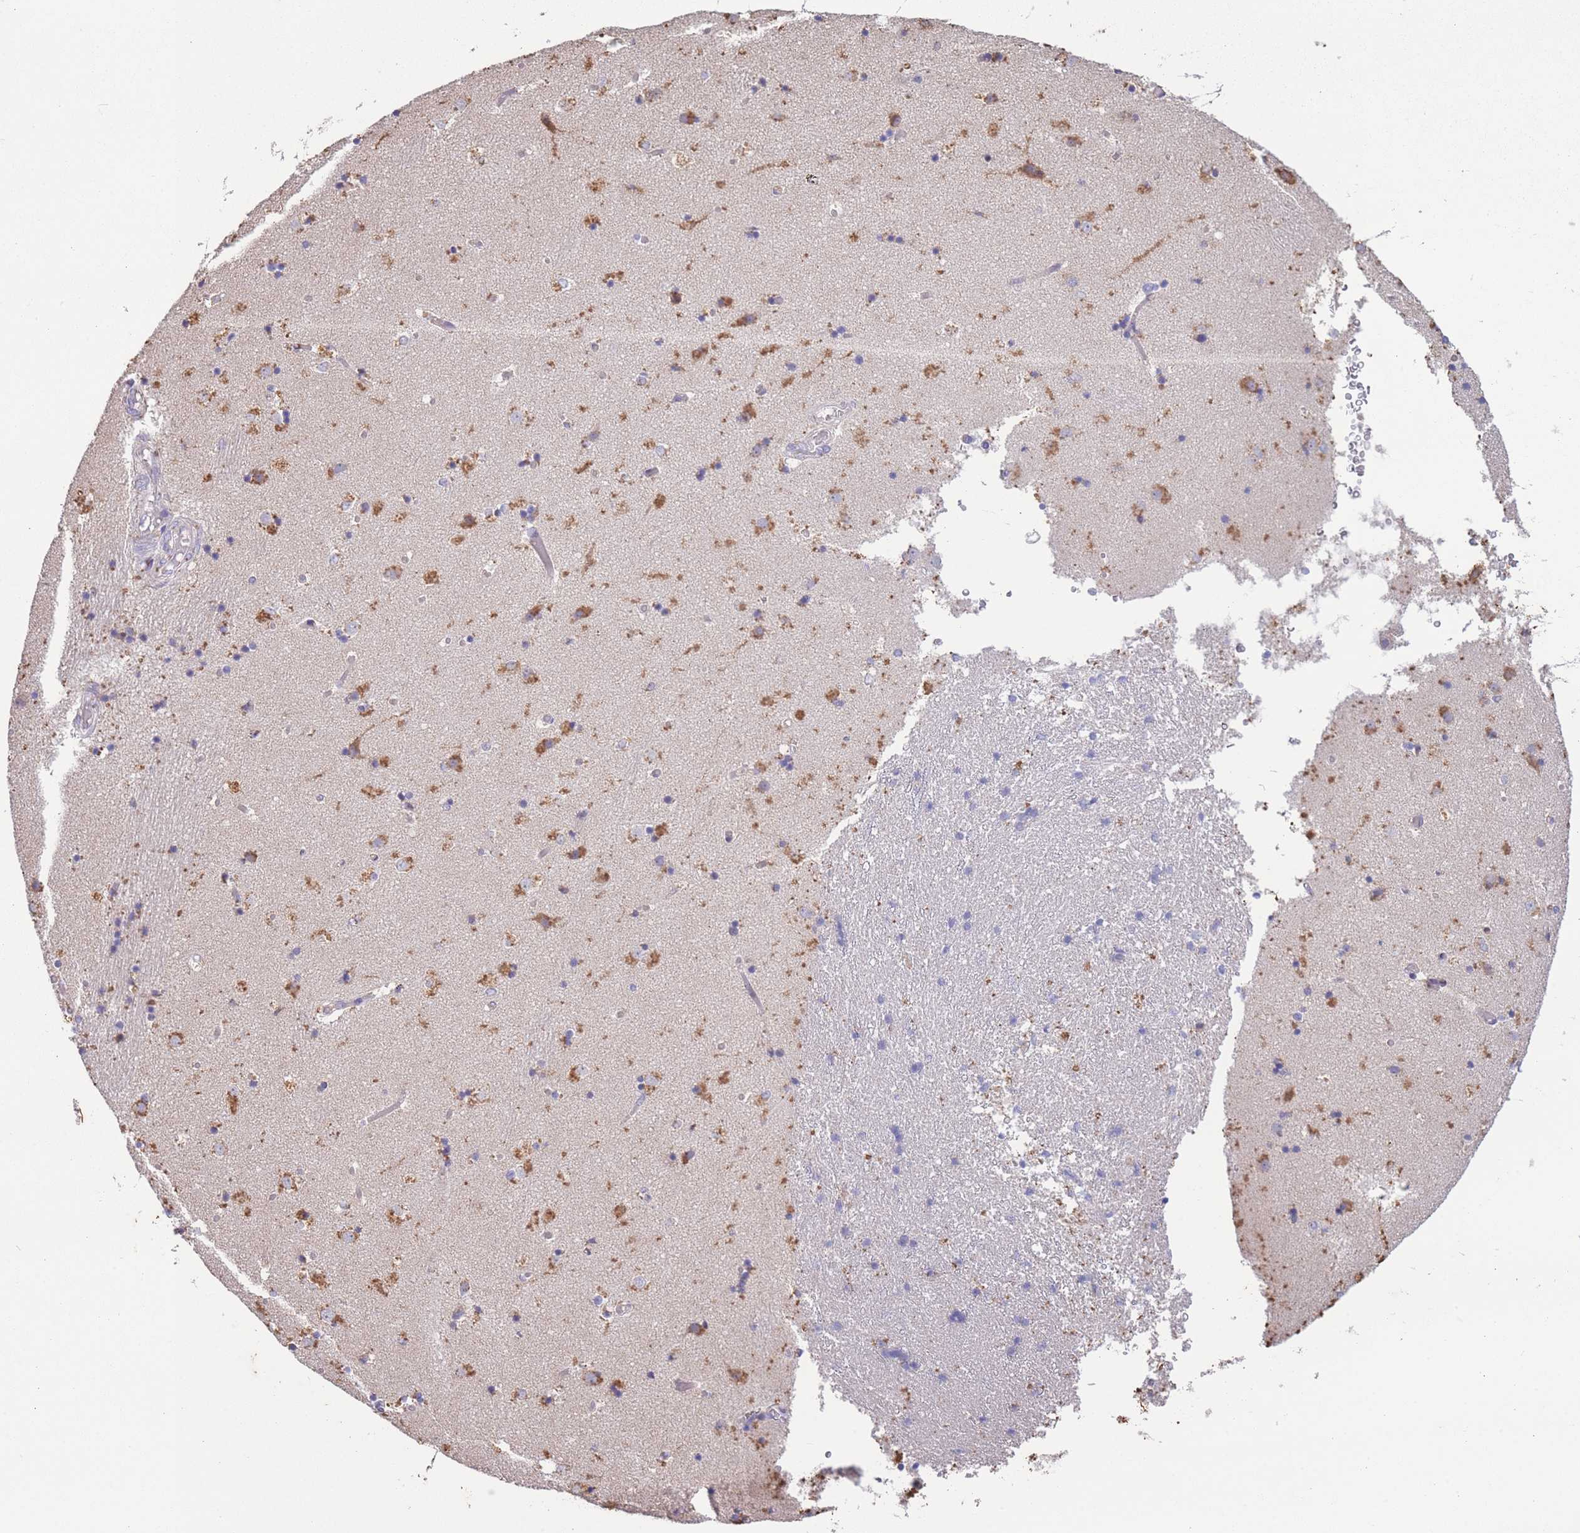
{"staining": {"intensity": "negative", "quantity": "none", "location": "none"}, "tissue": "caudate", "cell_type": "Glial cells", "image_type": "normal", "snomed": [{"axis": "morphology", "description": "Normal tissue, NOS"}, {"axis": "topography", "description": "Lateral ventricle wall"}], "caption": "Immunohistochemistry histopathology image of unremarkable caudate stained for a protein (brown), which reveals no expression in glial cells.", "gene": "CENPM", "patient": {"sex": "female", "age": 52}}